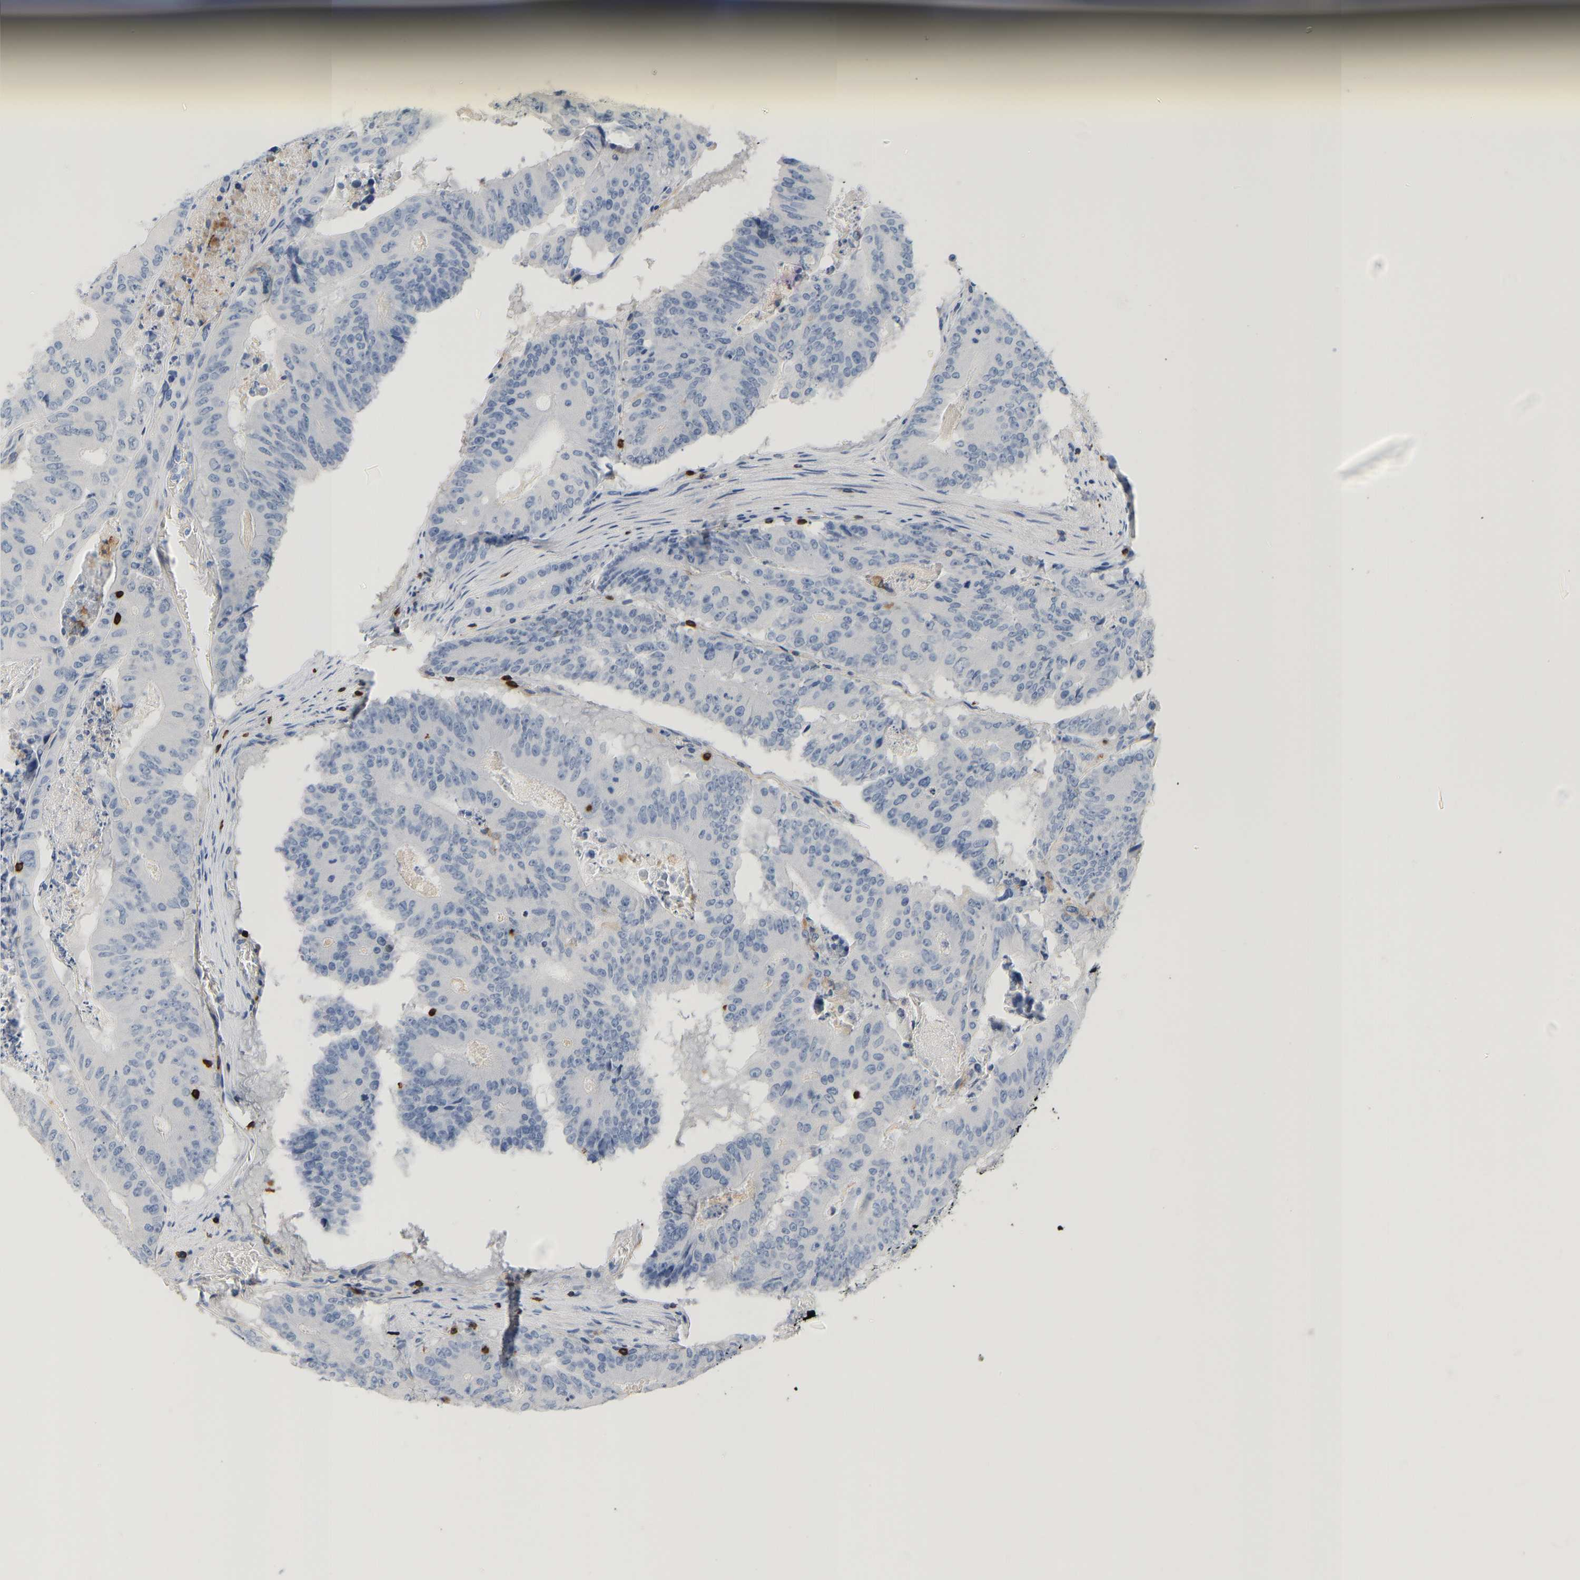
{"staining": {"intensity": "negative", "quantity": "none", "location": "none"}, "tissue": "colorectal cancer", "cell_type": "Tumor cells", "image_type": "cancer", "snomed": [{"axis": "morphology", "description": "Adenocarcinoma, NOS"}, {"axis": "topography", "description": "Colon"}], "caption": "IHC of human colorectal adenocarcinoma shows no expression in tumor cells. The staining was performed using DAB (3,3'-diaminobenzidine) to visualize the protein expression in brown, while the nuclei were stained in blue with hematoxylin (Magnification: 20x).", "gene": "EVL", "patient": {"sex": "male", "age": 87}}